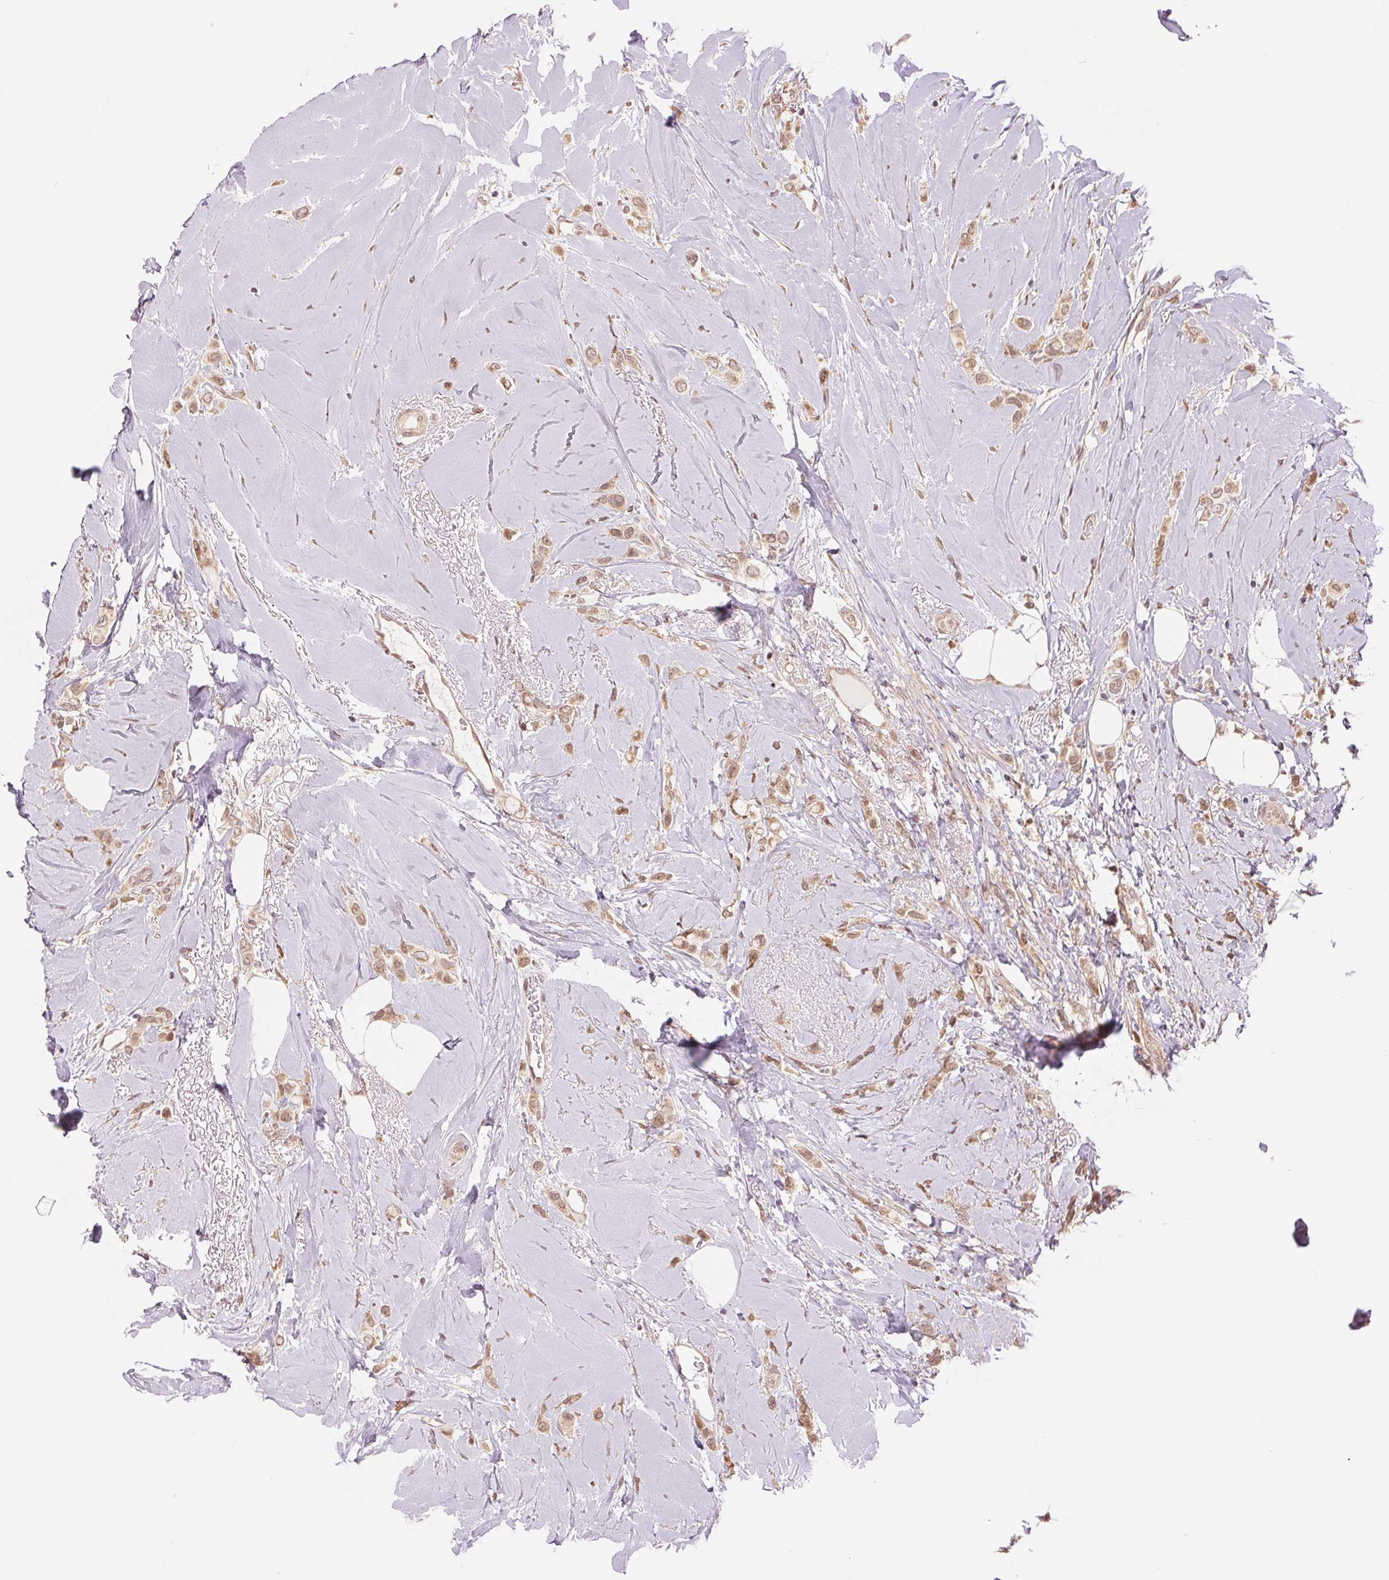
{"staining": {"intensity": "weak", "quantity": ">75%", "location": "cytoplasmic/membranous,nuclear"}, "tissue": "breast cancer", "cell_type": "Tumor cells", "image_type": "cancer", "snomed": [{"axis": "morphology", "description": "Lobular carcinoma"}, {"axis": "topography", "description": "Breast"}], "caption": "The histopathology image exhibits staining of breast lobular carcinoma, revealing weak cytoplasmic/membranous and nuclear protein staining (brown color) within tumor cells.", "gene": "ERI3", "patient": {"sex": "female", "age": 66}}